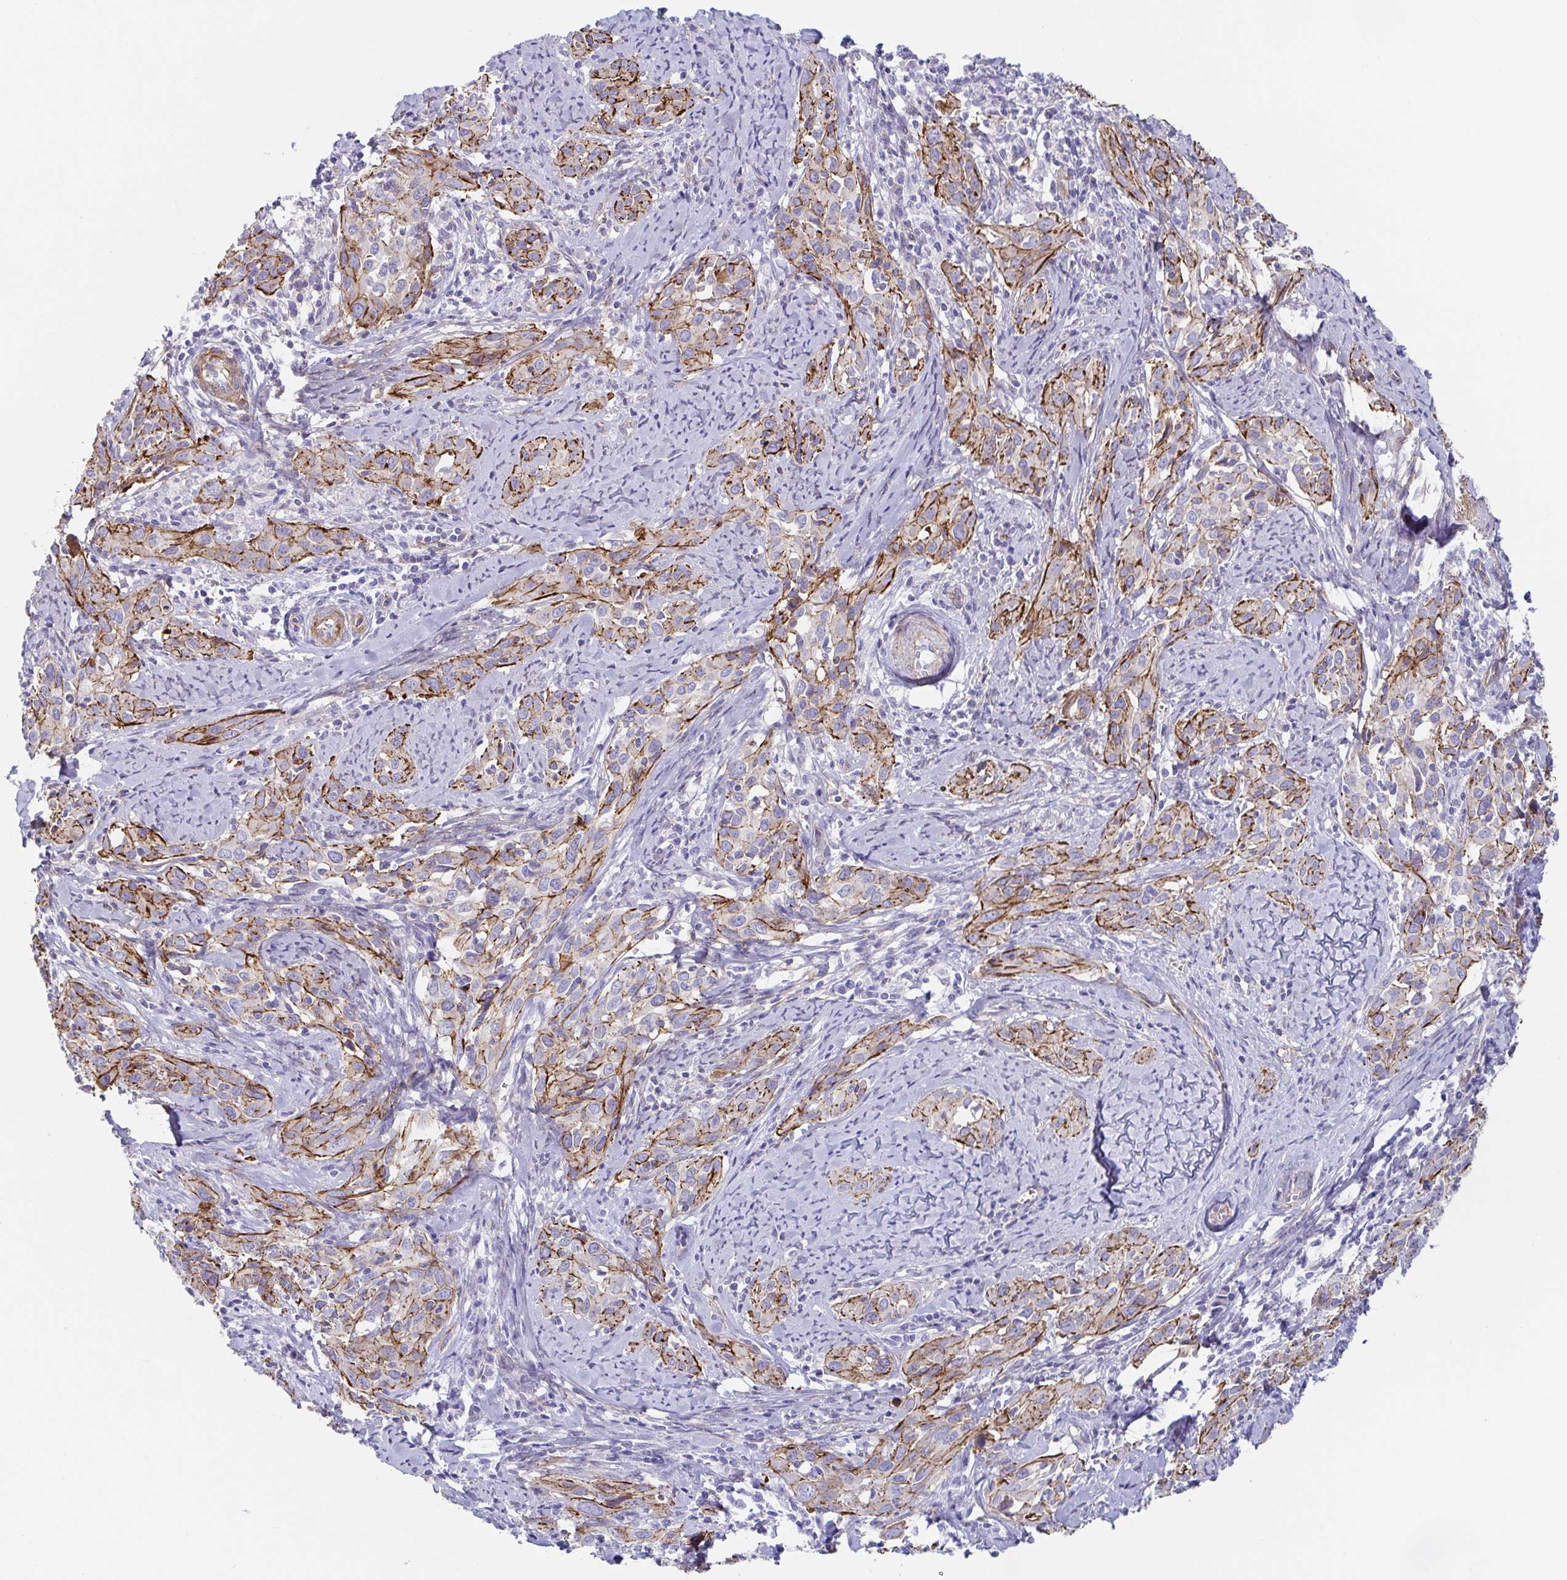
{"staining": {"intensity": "moderate", "quantity": "25%-75%", "location": "cytoplasmic/membranous"}, "tissue": "cervical cancer", "cell_type": "Tumor cells", "image_type": "cancer", "snomed": [{"axis": "morphology", "description": "Squamous cell carcinoma, NOS"}, {"axis": "topography", "description": "Cervix"}], "caption": "Brown immunohistochemical staining in human cervical cancer shows moderate cytoplasmic/membranous staining in approximately 25%-75% of tumor cells.", "gene": "TRAM2", "patient": {"sex": "female", "age": 51}}